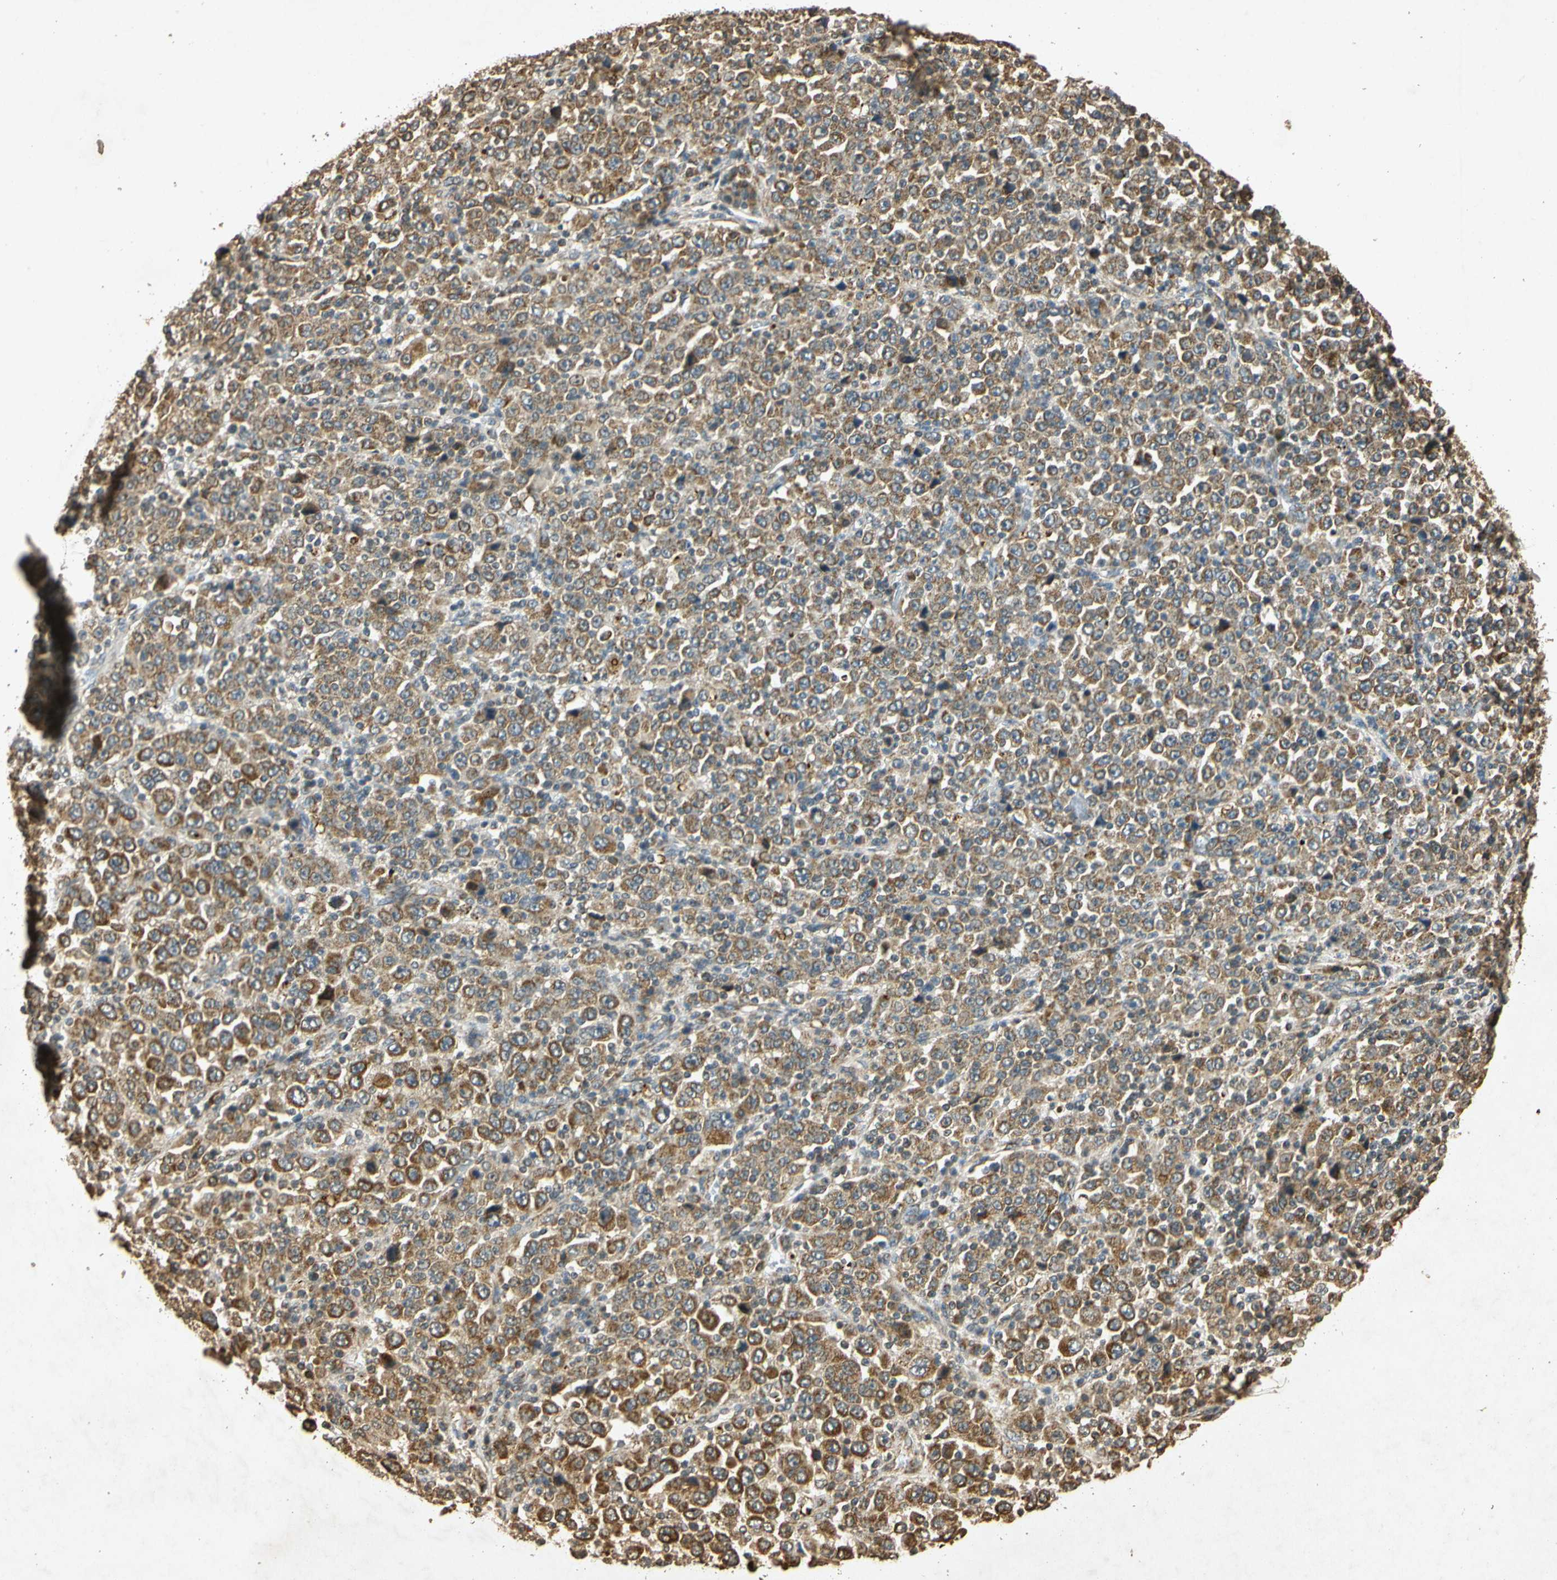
{"staining": {"intensity": "moderate", "quantity": ">75%", "location": "cytoplasmic/membranous"}, "tissue": "stomach cancer", "cell_type": "Tumor cells", "image_type": "cancer", "snomed": [{"axis": "morphology", "description": "Normal tissue, NOS"}, {"axis": "morphology", "description": "Adenocarcinoma, NOS"}, {"axis": "topography", "description": "Stomach, upper"}, {"axis": "topography", "description": "Stomach"}], "caption": "The immunohistochemical stain labels moderate cytoplasmic/membranous positivity in tumor cells of stomach cancer tissue. (DAB (3,3'-diaminobenzidine) IHC, brown staining for protein, blue staining for nuclei).", "gene": "PRDX3", "patient": {"sex": "male", "age": 59}}